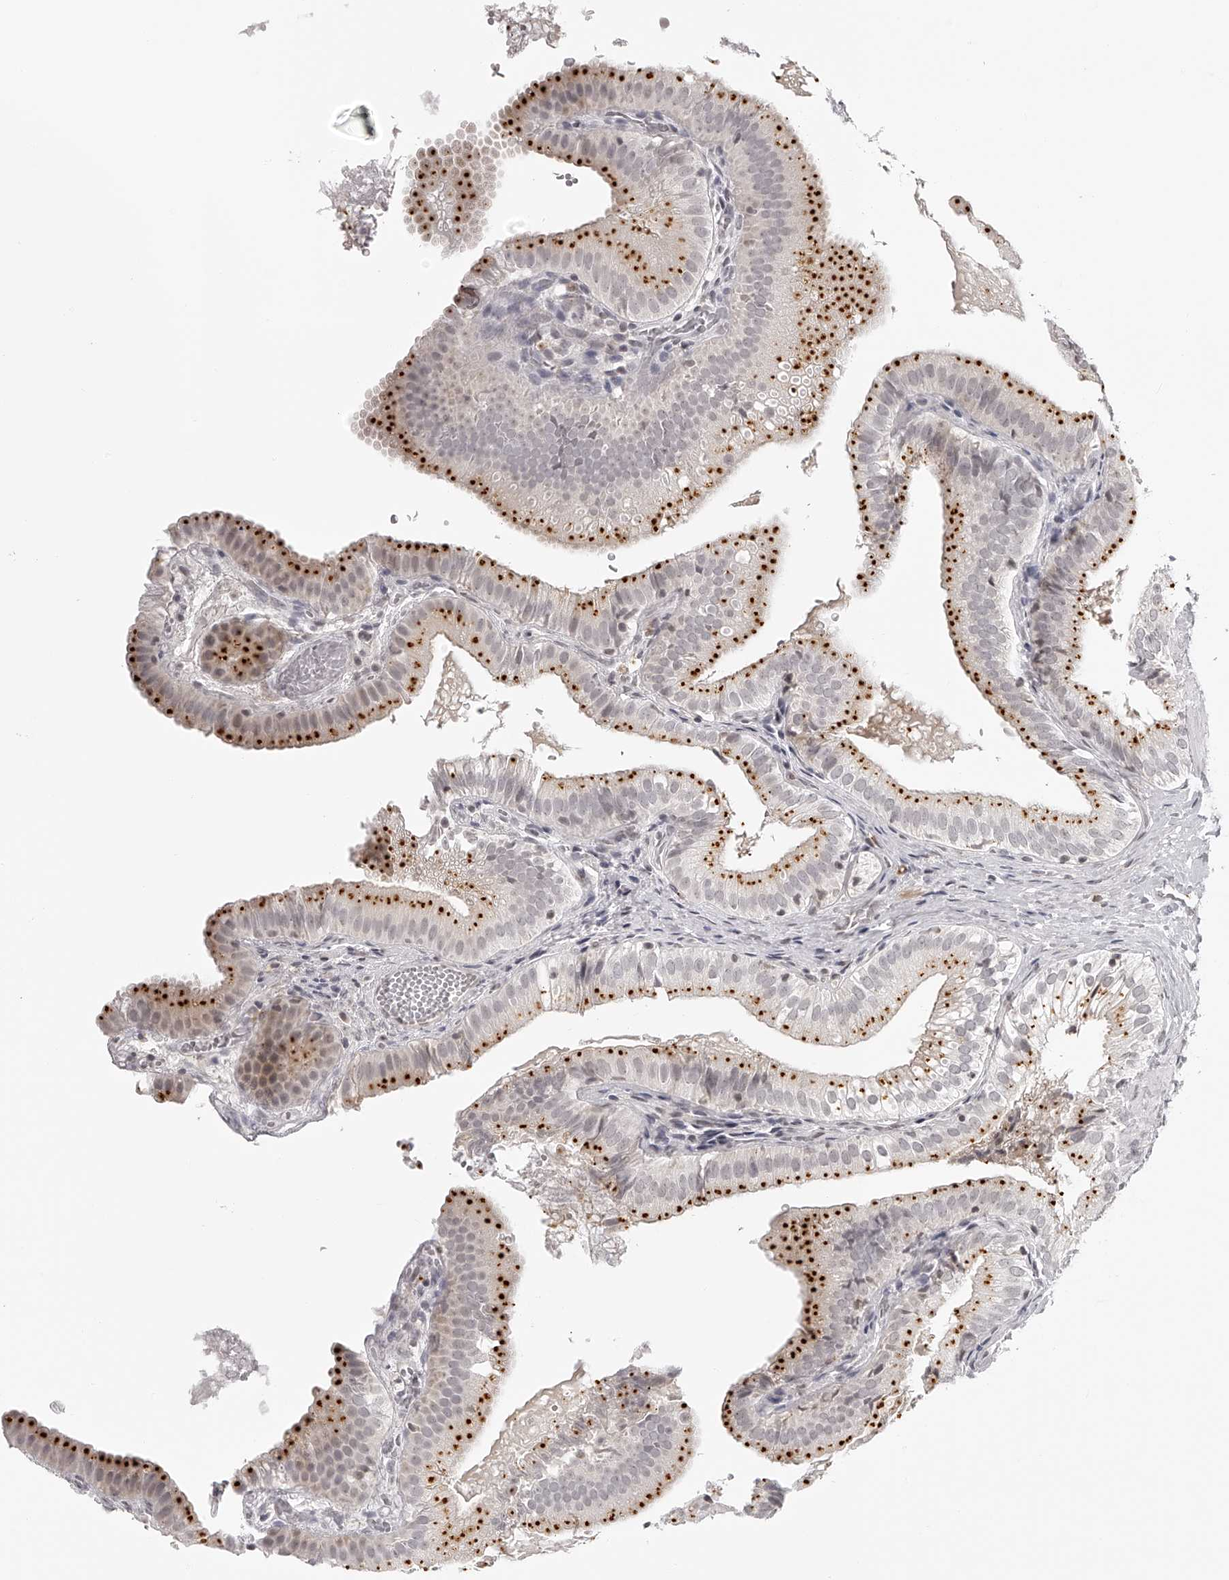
{"staining": {"intensity": "strong", "quantity": ">75%", "location": "cytoplasmic/membranous"}, "tissue": "gallbladder", "cell_type": "Glandular cells", "image_type": "normal", "snomed": [{"axis": "morphology", "description": "Normal tissue, NOS"}, {"axis": "topography", "description": "Gallbladder"}], "caption": "IHC photomicrograph of benign gallbladder stained for a protein (brown), which shows high levels of strong cytoplasmic/membranous positivity in about >75% of glandular cells.", "gene": "RNF220", "patient": {"sex": "female", "age": 30}}